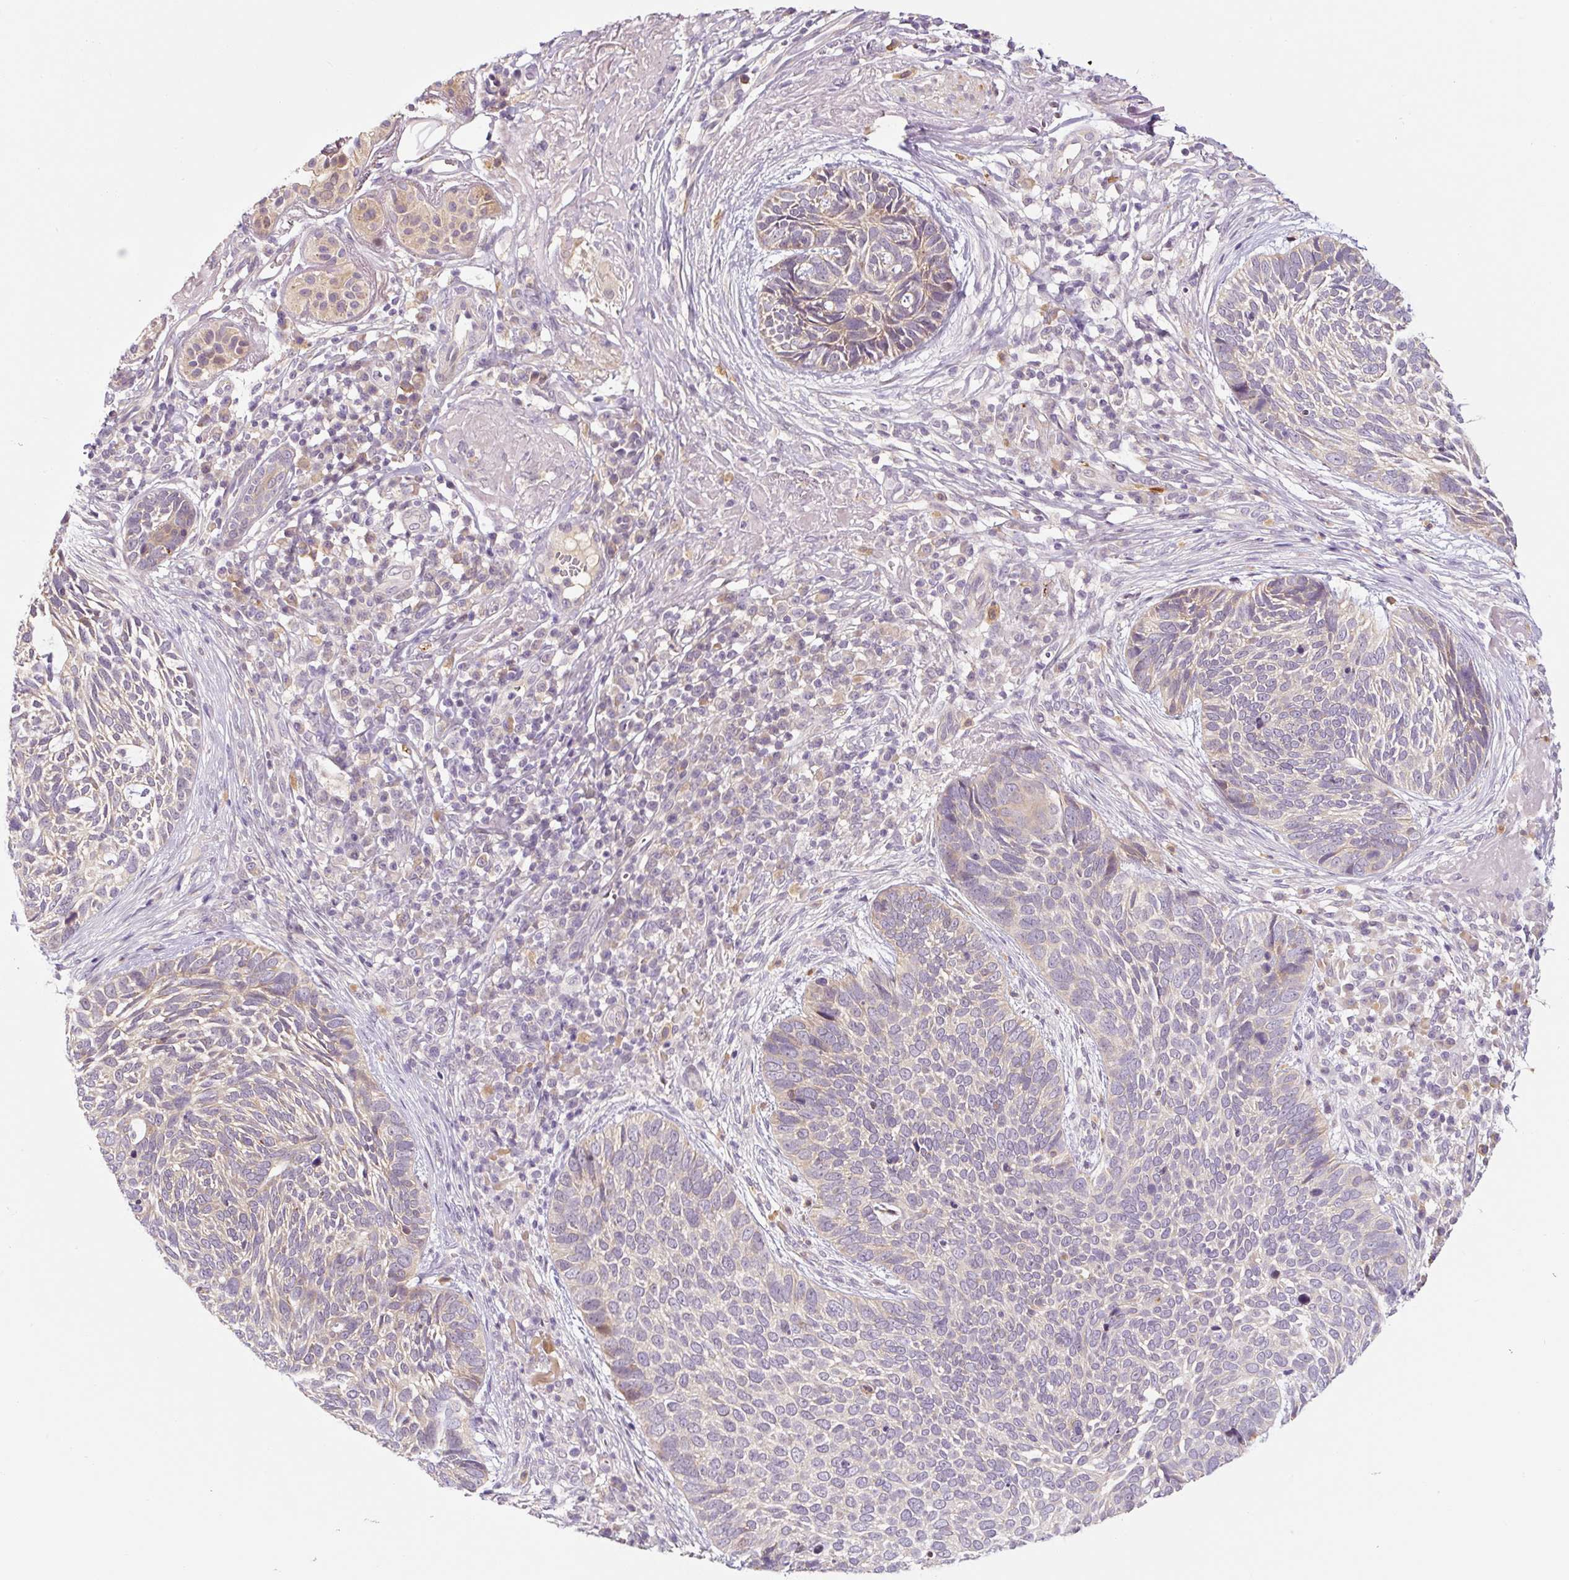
{"staining": {"intensity": "weak", "quantity": "<25%", "location": "cytoplasmic/membranous"}, "tissue": "skin cancer", "cell_type": "Tumor cells", "image_type": "cancer", "snomed": [{"axis": "morphology", "description": "Basal cell carcinoma"}, {"axis": "topography", "description": "Skin"}, {"axis": "topography", "description": "Skin of face"}], "caption": "An immunohistochemistry (IHC) image of skin cancer (basal cell carcinoma) is shown. There is no staining in tumor cells of skin cancer (basal cell carcinoma).", "gene": "PRKAA2", "patient": {"sex": "female", "age": 95}}